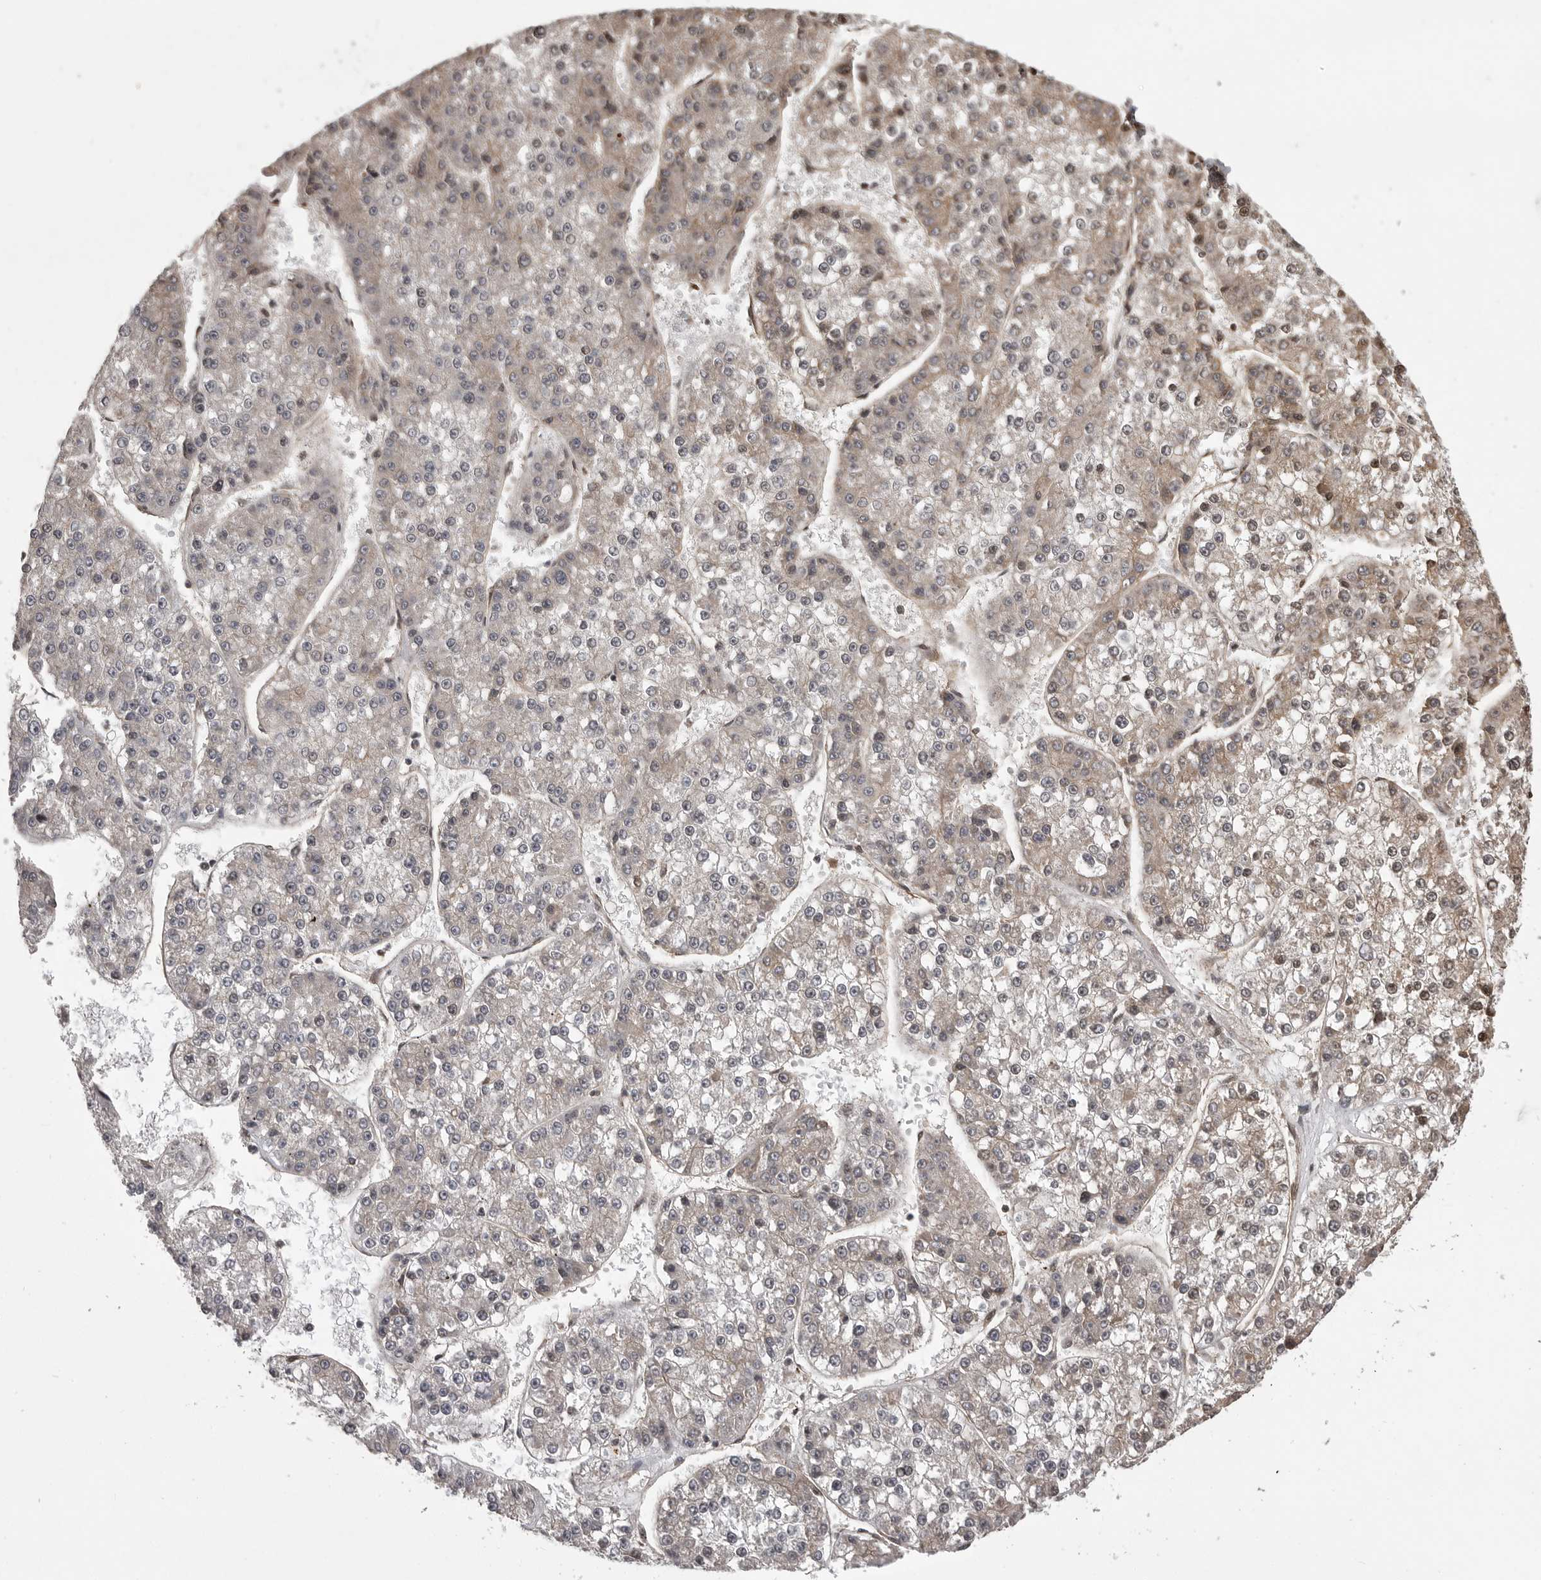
{"staining": {"intensity": "weak", "quantity": "<25%", "location": "cytoplasmic/membranous"}, "tissue": "liver cancer", "cell_type": "Tumor cells", "image_type": "cancer", "snomed": [{"axis": "morphology", "description": "Carcinoma, Hepatocellular, NOS"}, {"axis": "topography", "description": "Liver"}], "caption": "DAB immunohistochemical staining of liver cancer demonstrates no significant expression in tumor cells.", "gene": "DNAJC8", "patient": {"sex": "female", "age": 73}}